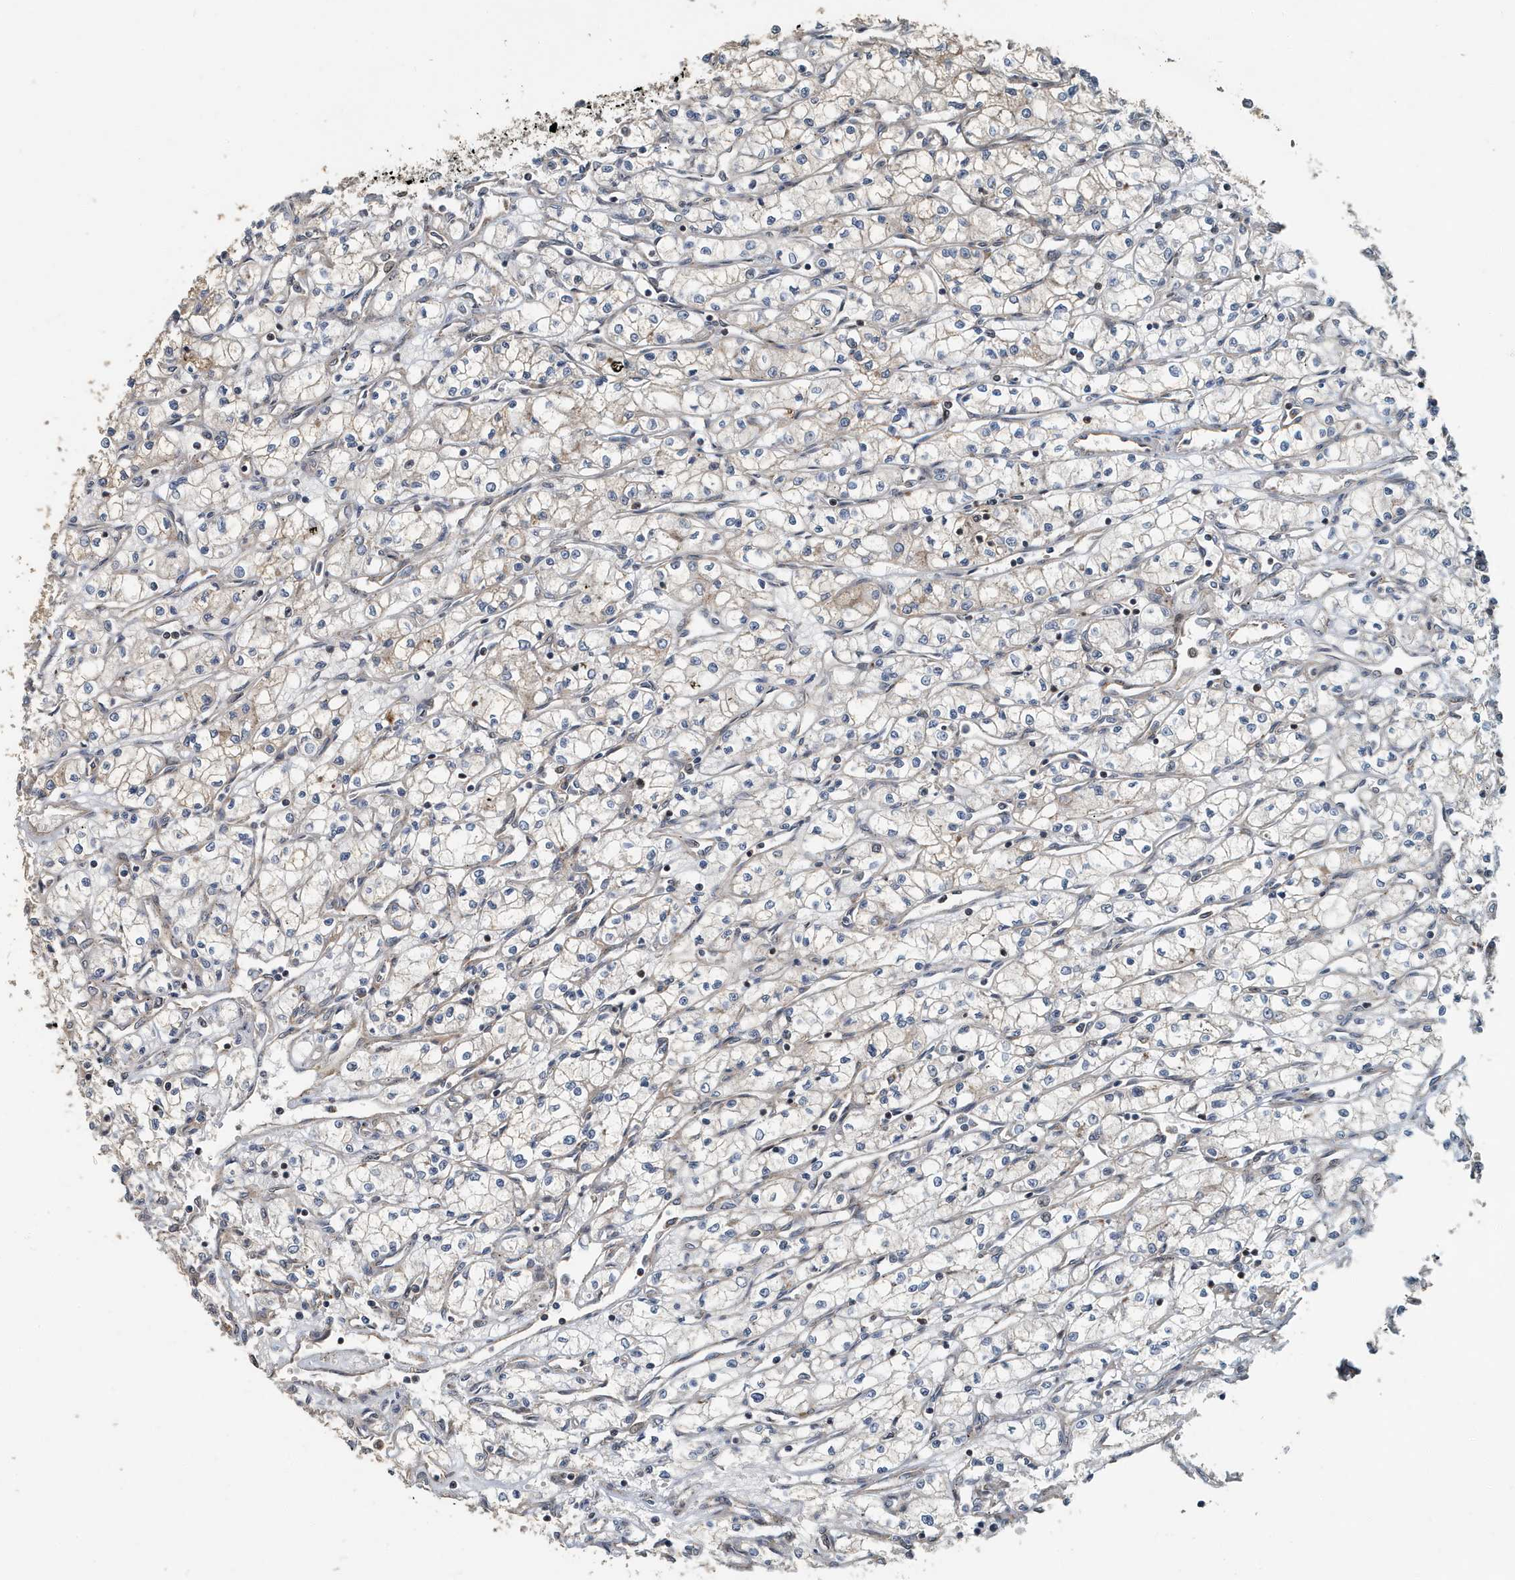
{"staining": {"intensity": "weak", "quantity": "<25%", "location": "cytoplasmic/membranous"}, "tissue": "renal cancer", "cell_type": "Tumor cells", "image_type": "cancer", "snomed": [{"axis": "morphology", "description": "Adenocarcinoma, NOS"}, {"axis": "topography", "description": "Kidney"}], "caption": "An image of human renal cancer (adenocarcinoma) is negative for staining in tumor cells.", "gene": "KIF15", "patient": {"sex": "male", "age": 59}}